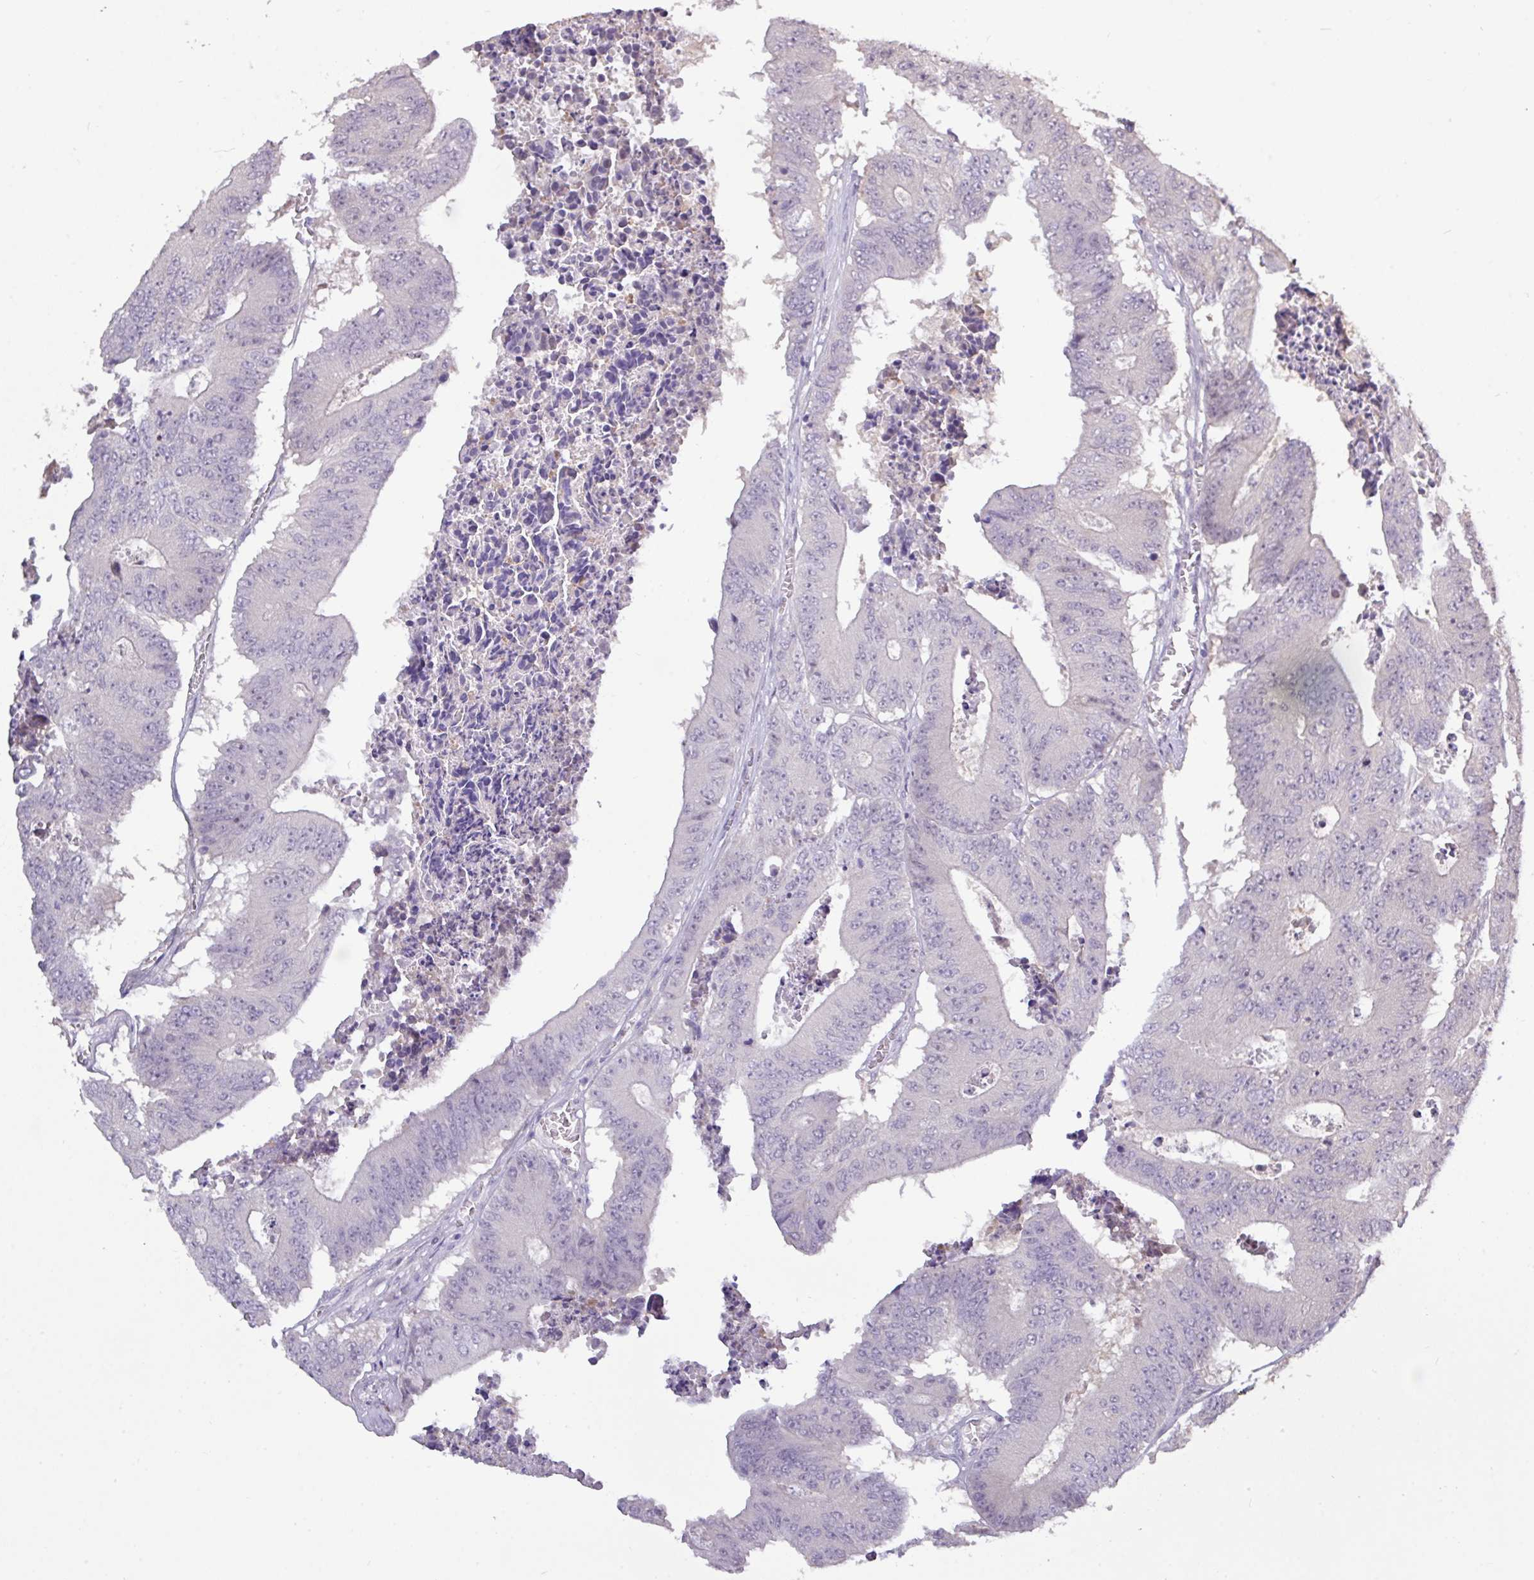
{"staining": {"intensity": "negative", "quantity": "none", "location": "none"}, "tissue": "colorectal cancer", "cell_type": "Tumor cells", "image_type": "cancer", "snomed": [{"axis": "morphology", "description": "Adenocarcinoma, NOS"}, {"axis": "topography", "description": "Colon"}], "caption": "The photomicrograph exhibits no significant staining in tumor cells of adenocarcinoma (colorectal).", "gene": "RIPPLY1", "patient": {"sex": "male", "age": 87}}